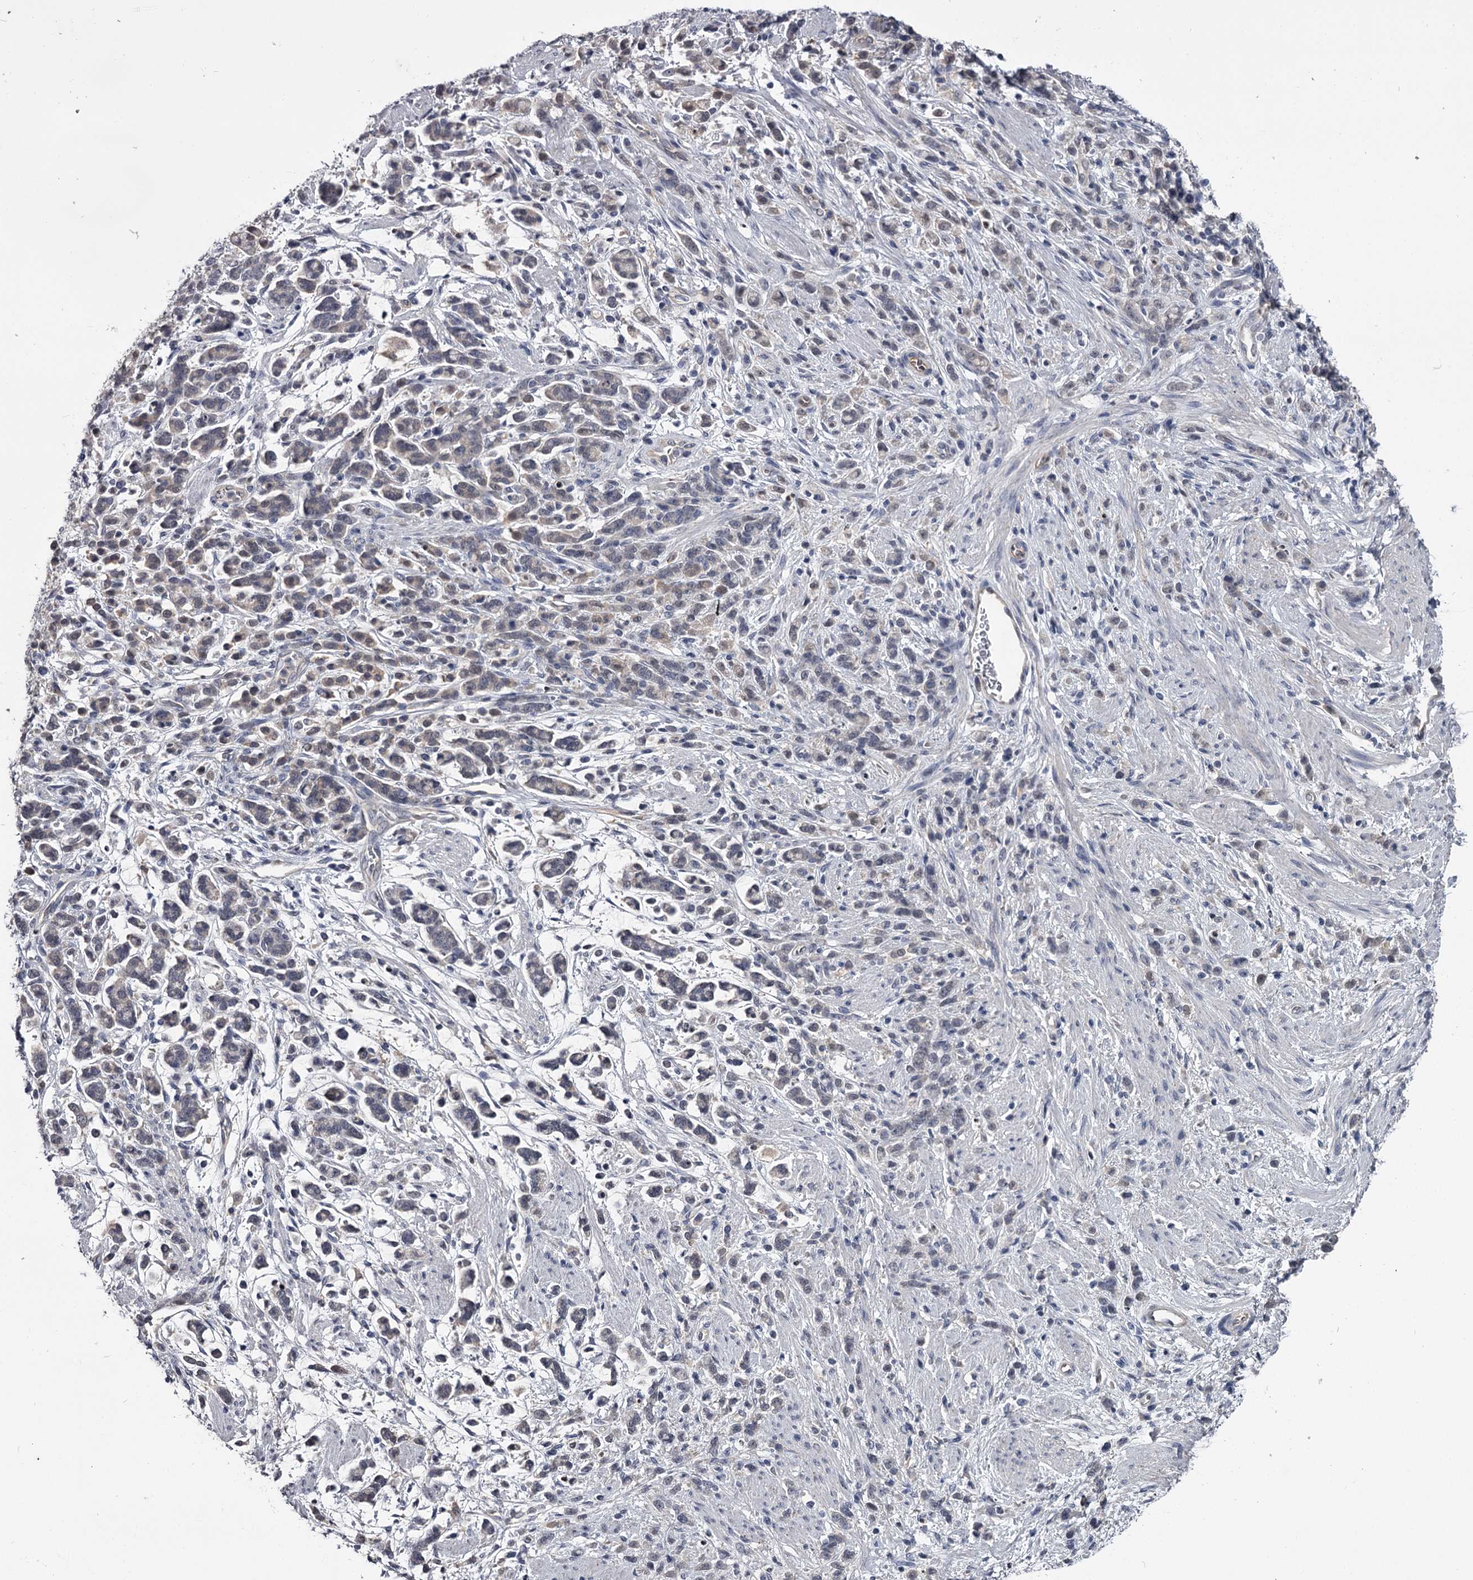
{"staining": {"intensity": "weak", "quantity": "<25%", "location": "cytoplasmic/membranous"}, "tissue": "stomach cancer", "cell_type": "Tumor cells", "image_type": "cancer", "snomed": [{"axis": "morphology", "description": "Adenocarcinoma, NOS"}, {"axis": "topography", "description": "Stomach"}], "caption": "The image exhibits no significant expression in tumor cells of stomach adenocarcinoma. Brightfield microscopy of IHC stained with DAB (brown) and hematoxylin (blue), captured at high magnification.", "gene": "GSTO1", "patient": {"sex": "female", "age": 60}}